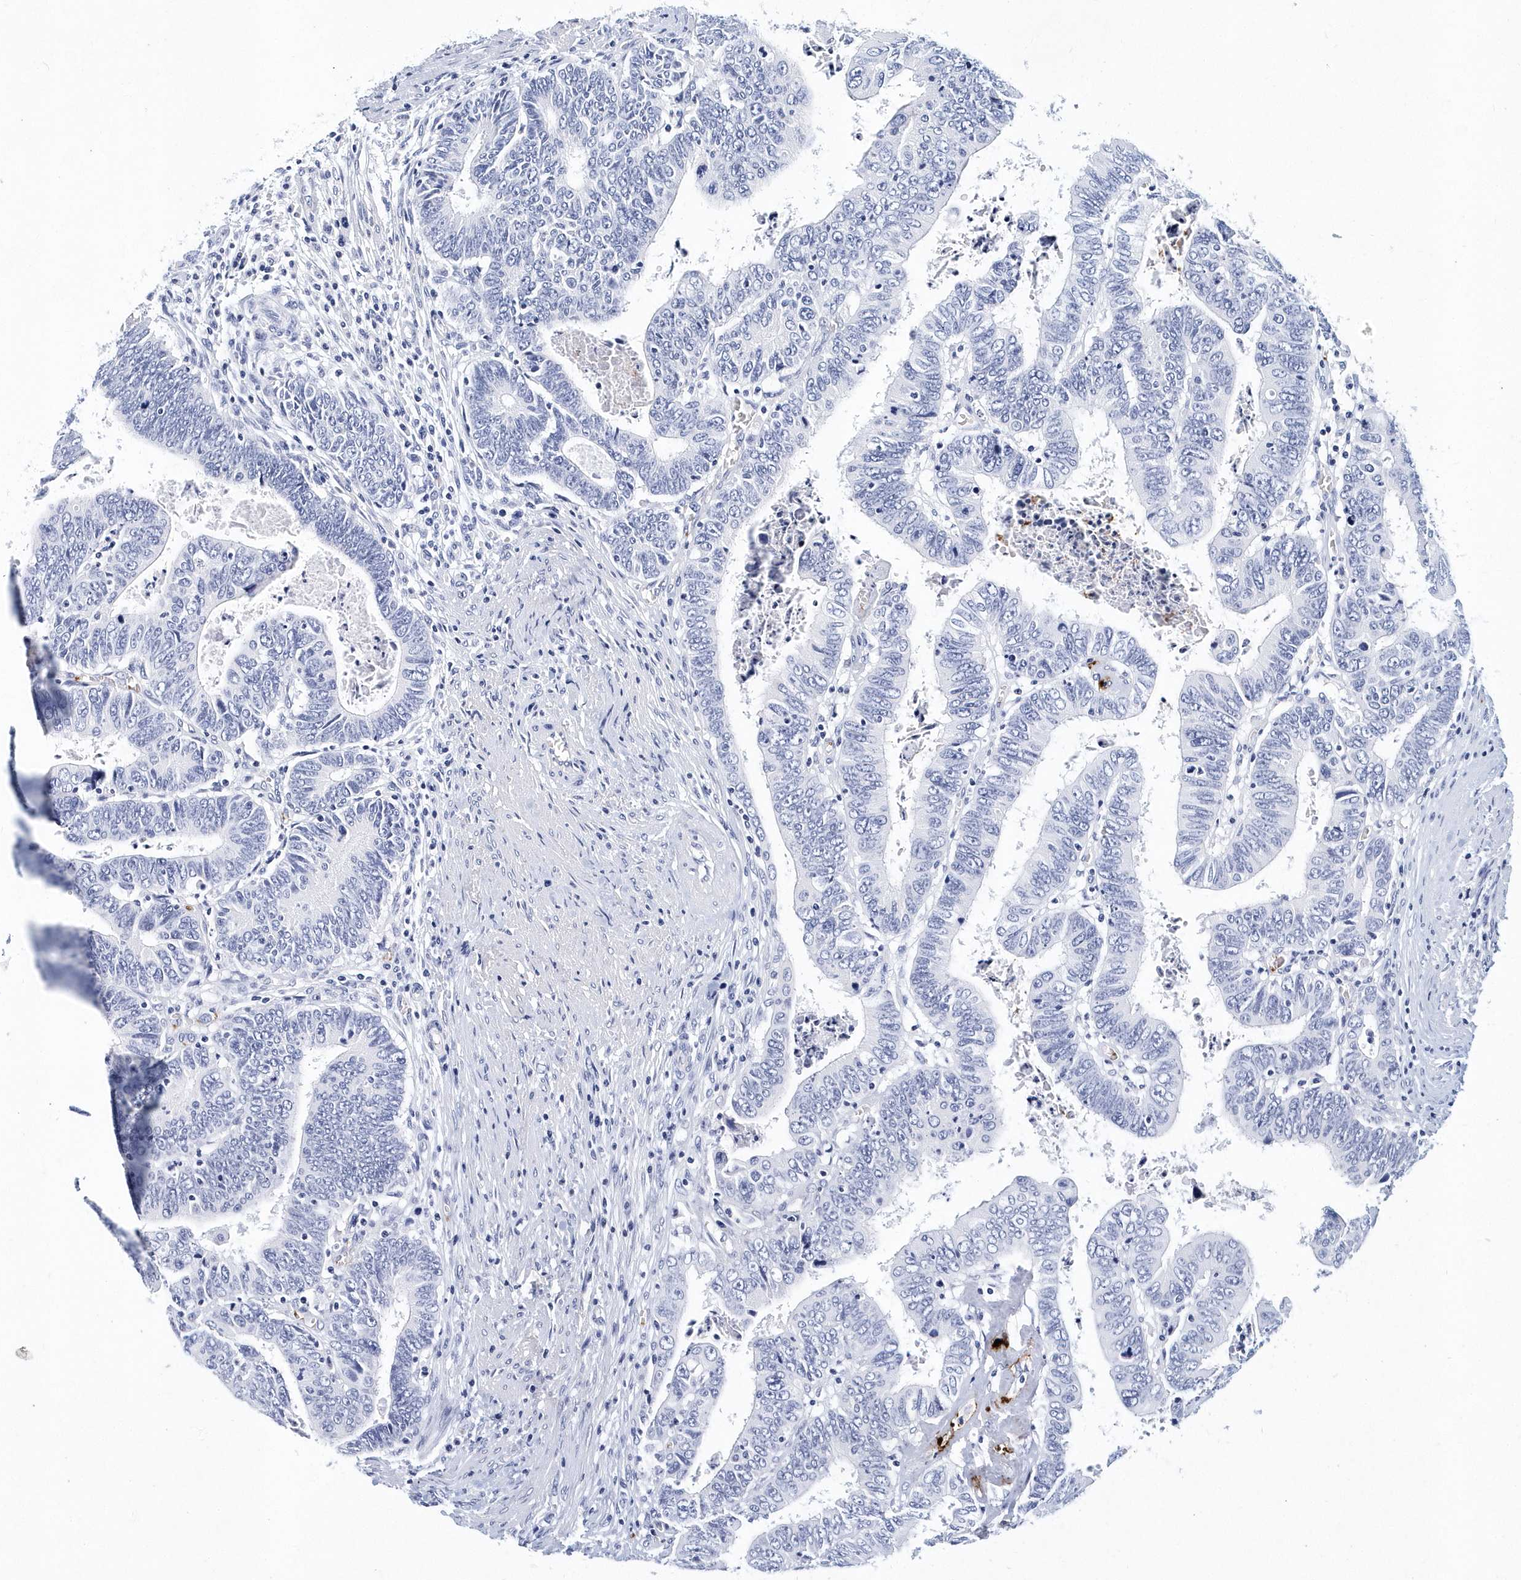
{"staining": {"intensity": "negative", "quantity": "none", "location": "none"}, "tissue": "colorectal cancer", "cell_type": "Tumor cells", "image_type": "cancer", "snomed": [{"axis": "morphology", "description": "Normal tissue, NOS"}, {"axis": "morphology", "description": "Adenocarcinoma, NOS"}, {"axis": "topography", "description": "Rectum"}], "caption": "Histopathology image shows no significant protein positivity in tumor cells of colorectal adenocarcinoma.", "gene": "ITGA2B", "patient": {"sex": "female", "age": 65}}